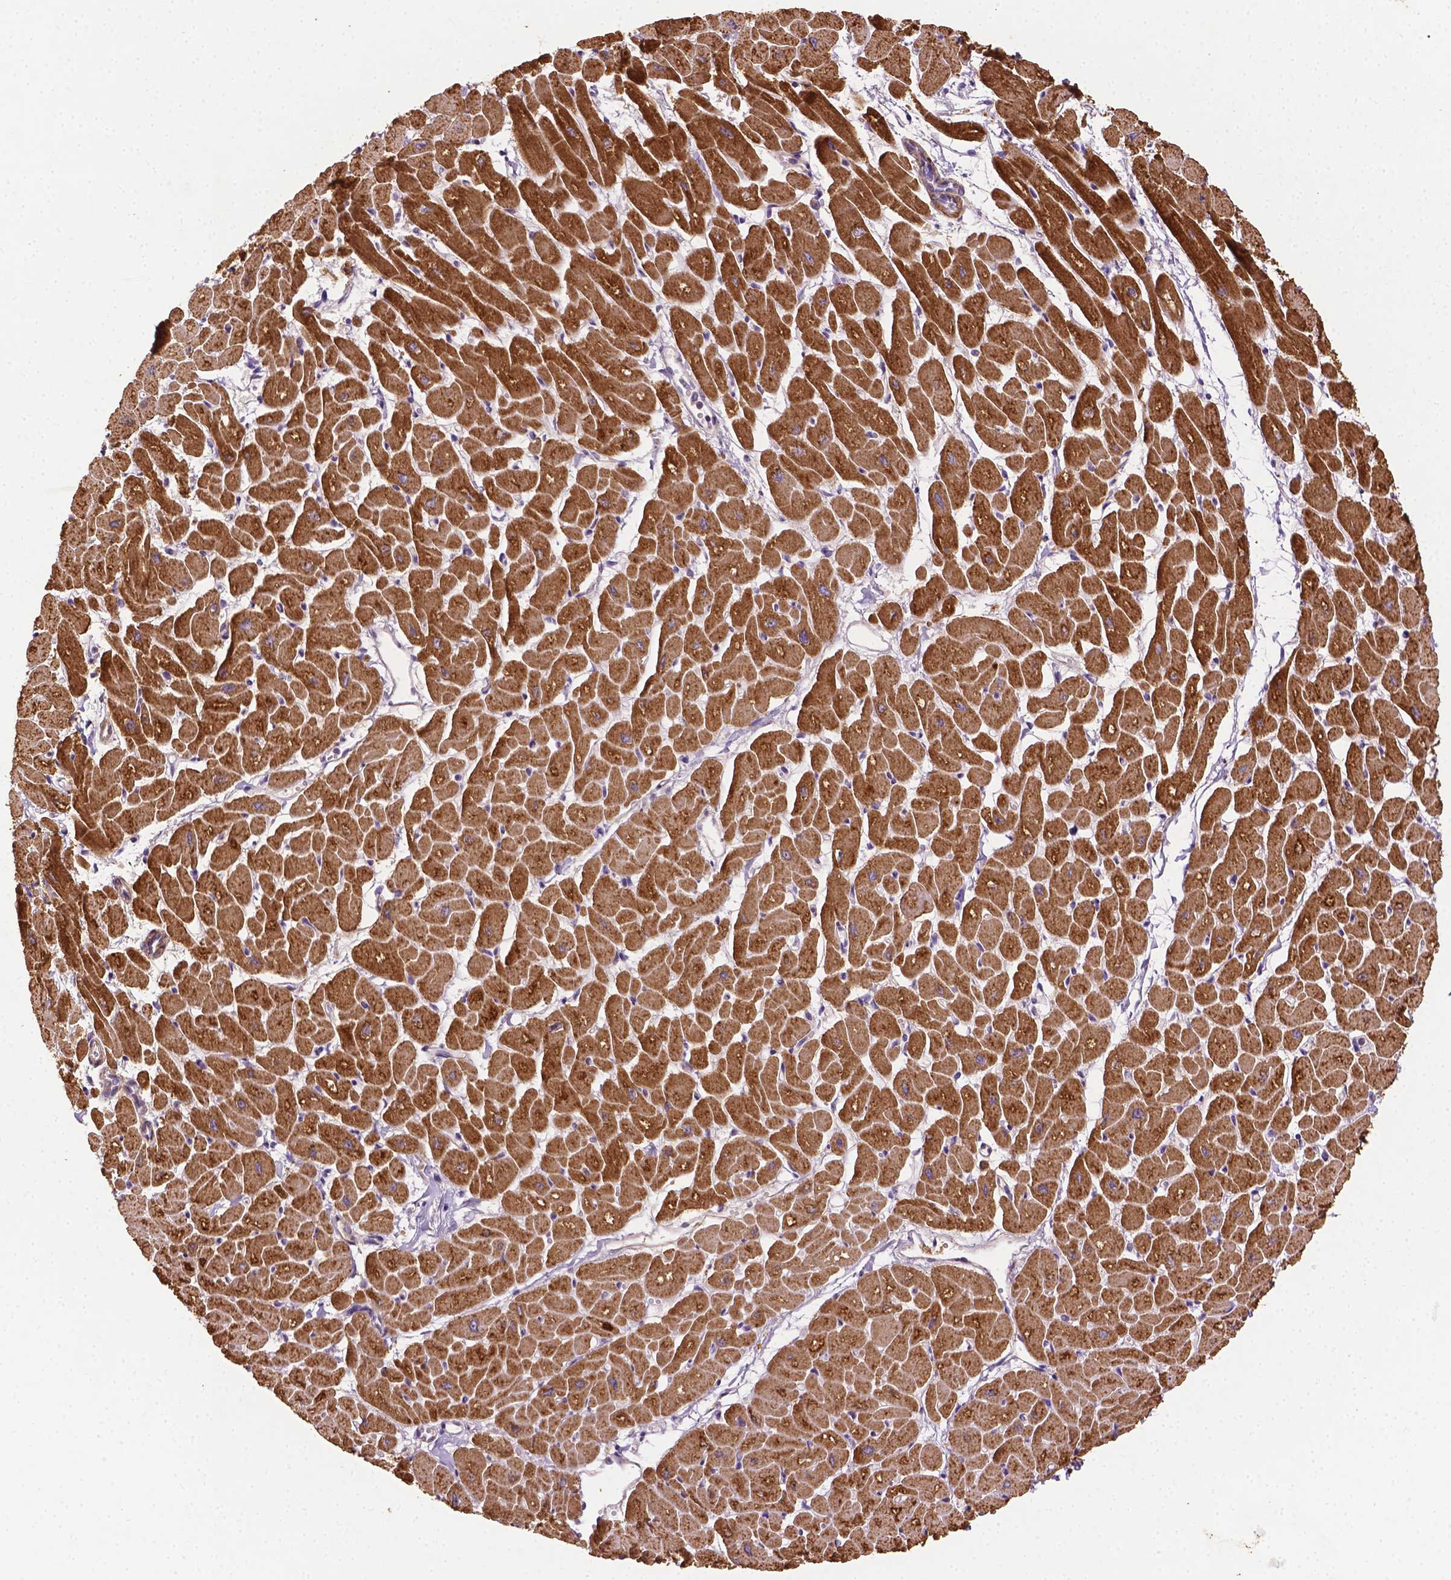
{"staining": {"intensity": "strong", "quantity": ">75%", "location": "cytoplasmic/membranous"}, "tissue": "heart muscle", "cell_type": "Cardiomyocytes", "image_type": "normal", "snomed": [{"axis": "morphology", "description": "Normal tissue, NOS"}, {"axis": "topography", "description": "Heart"}], "caption": "IHC of normal heart muscle exhibits high levels of strong cytoplasmic/membranous positivity in approximately >75% of cardiomyocytes. (Brightfield microscopy of DAB IHC at high magnification).", "gene": "LRR1", "patient": {"sex": "male", "age": 57}}